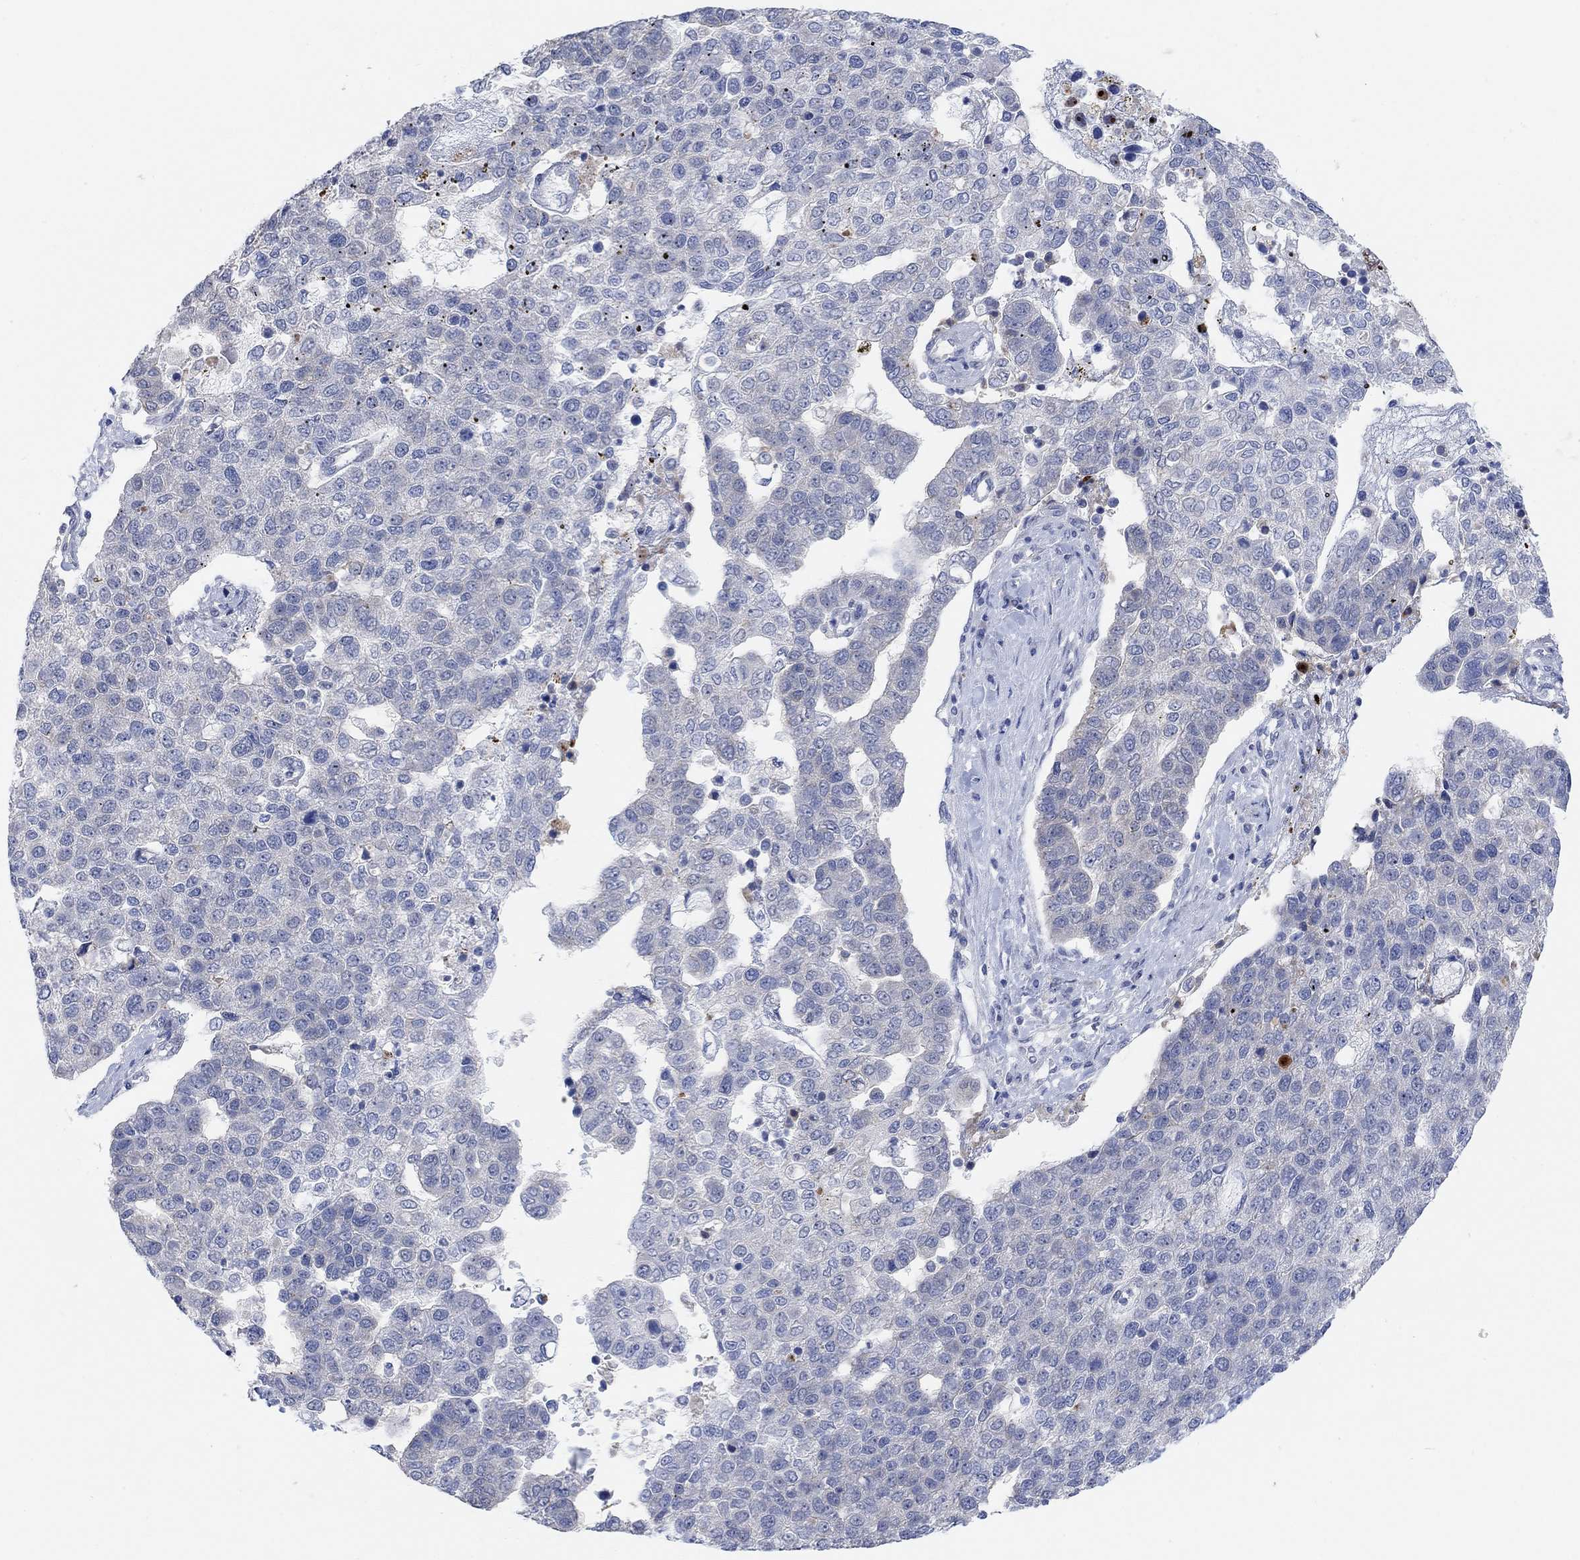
{"staining": {"intensity": "negative", "quantity": "none", "location": "none"}, "tissue": "pancreatic cancer", "cell_type": "Tumor cells", "image_type": "cancer", "snomed": [{"axis": "morphology", "description": "Adenocarcinoma, NOS"}, {"axis": "topography", "description": "Pancreas"}], "caption": "Protein analysis of adenocarcinoma (pancreatic) shows no significant positivity in tumor cells.", "gene": "RIMS1", "patient": {"sex": "female", "age": 61}}